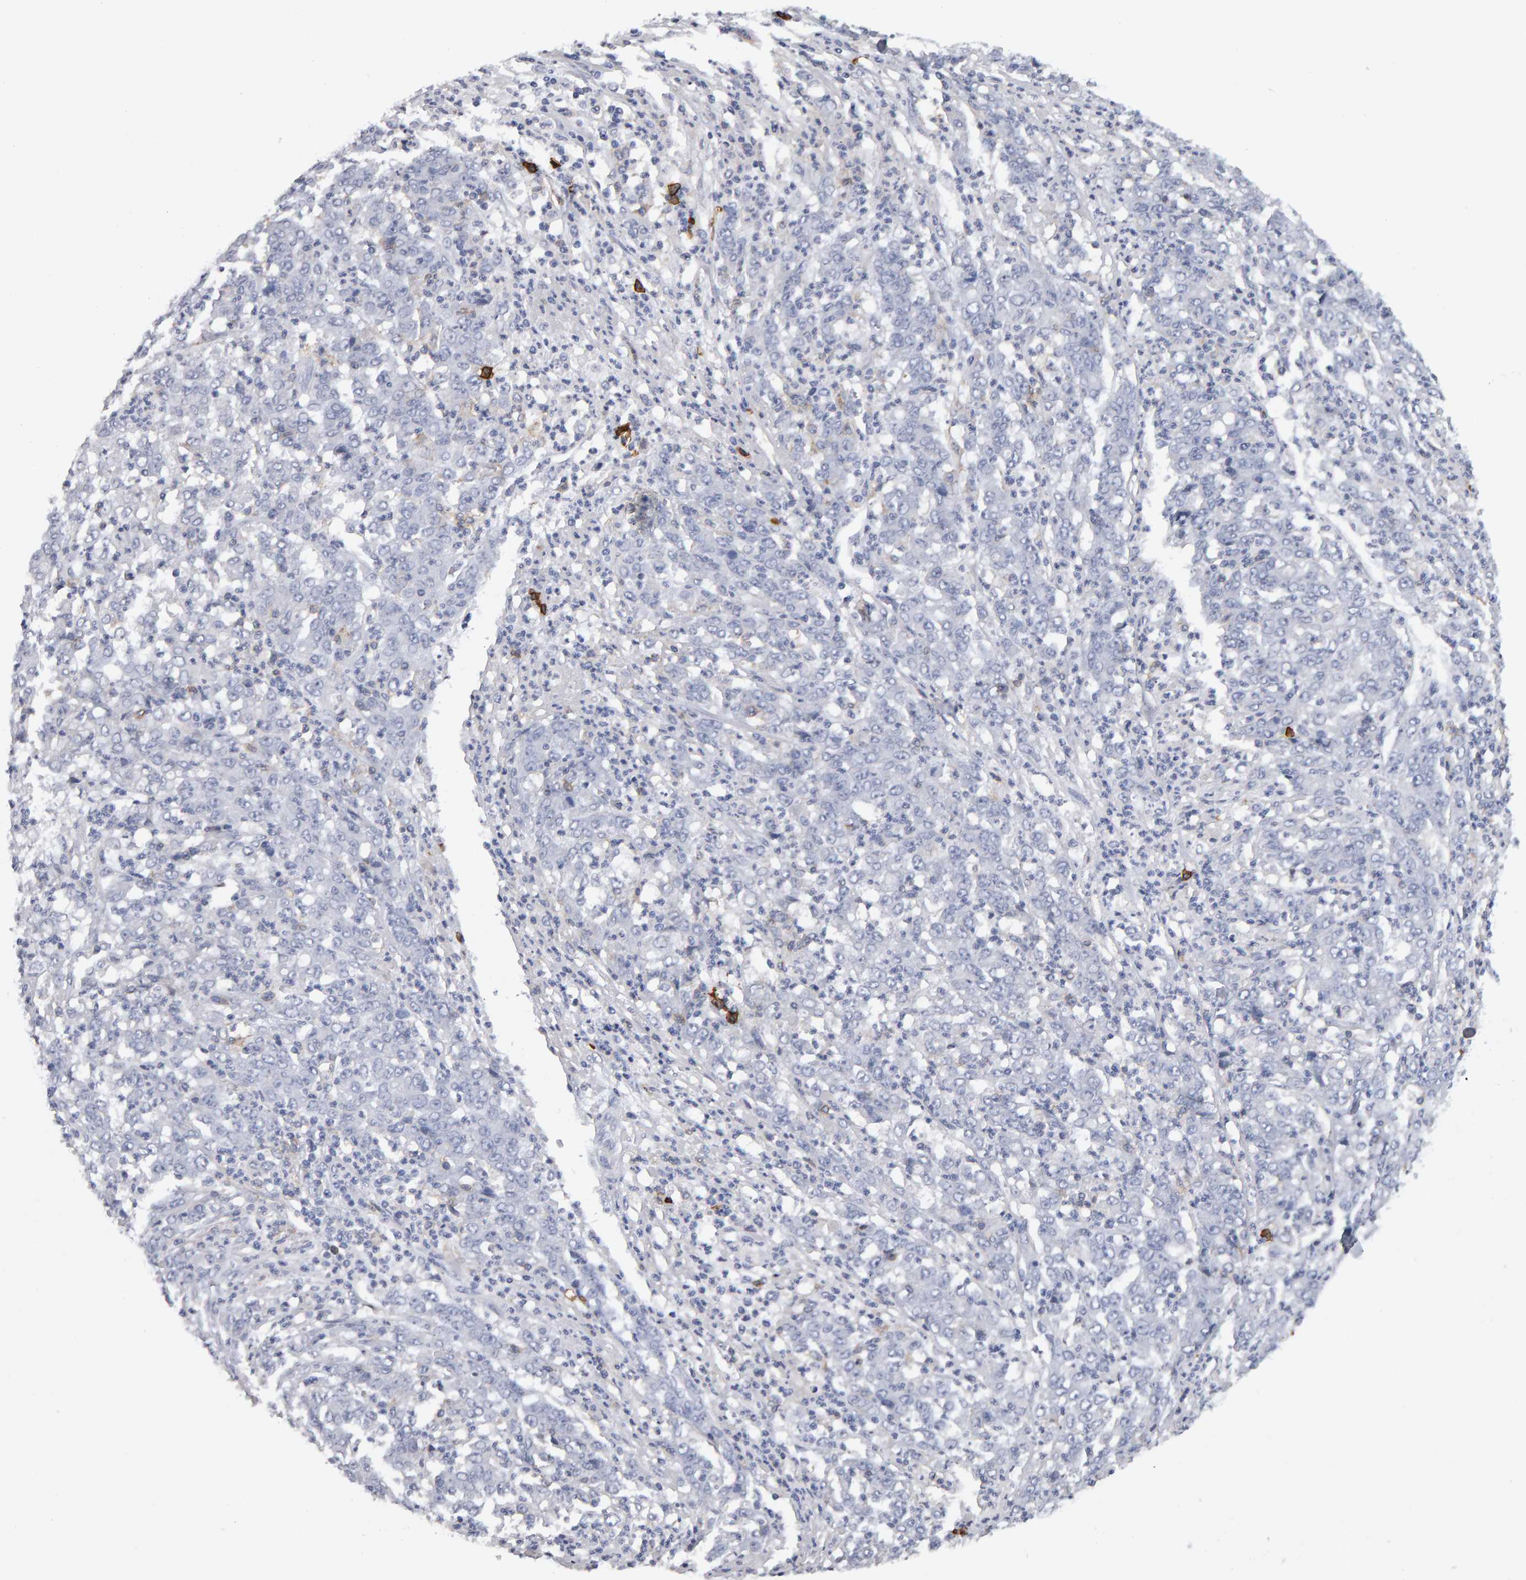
{"staining": {"intensity": "negative", "quantity": "none", "location": "none"}, "tissue": "stomach cancer", "cell_type": "Tumor cells", "image_type": "cancer", "snomed": [{"axis": "morphology", "description": "Adenocarcinoma, NOS"}, {"axis": "topography", "description": "Stomach, lower"}], "caption": "This is a image of immunohistochemistry staining of stomach cancer (adenocarcinoma), which shows no expression in tumor cells.", "gene": "CD38", "patient": {"sex": "female", "age": 71}}